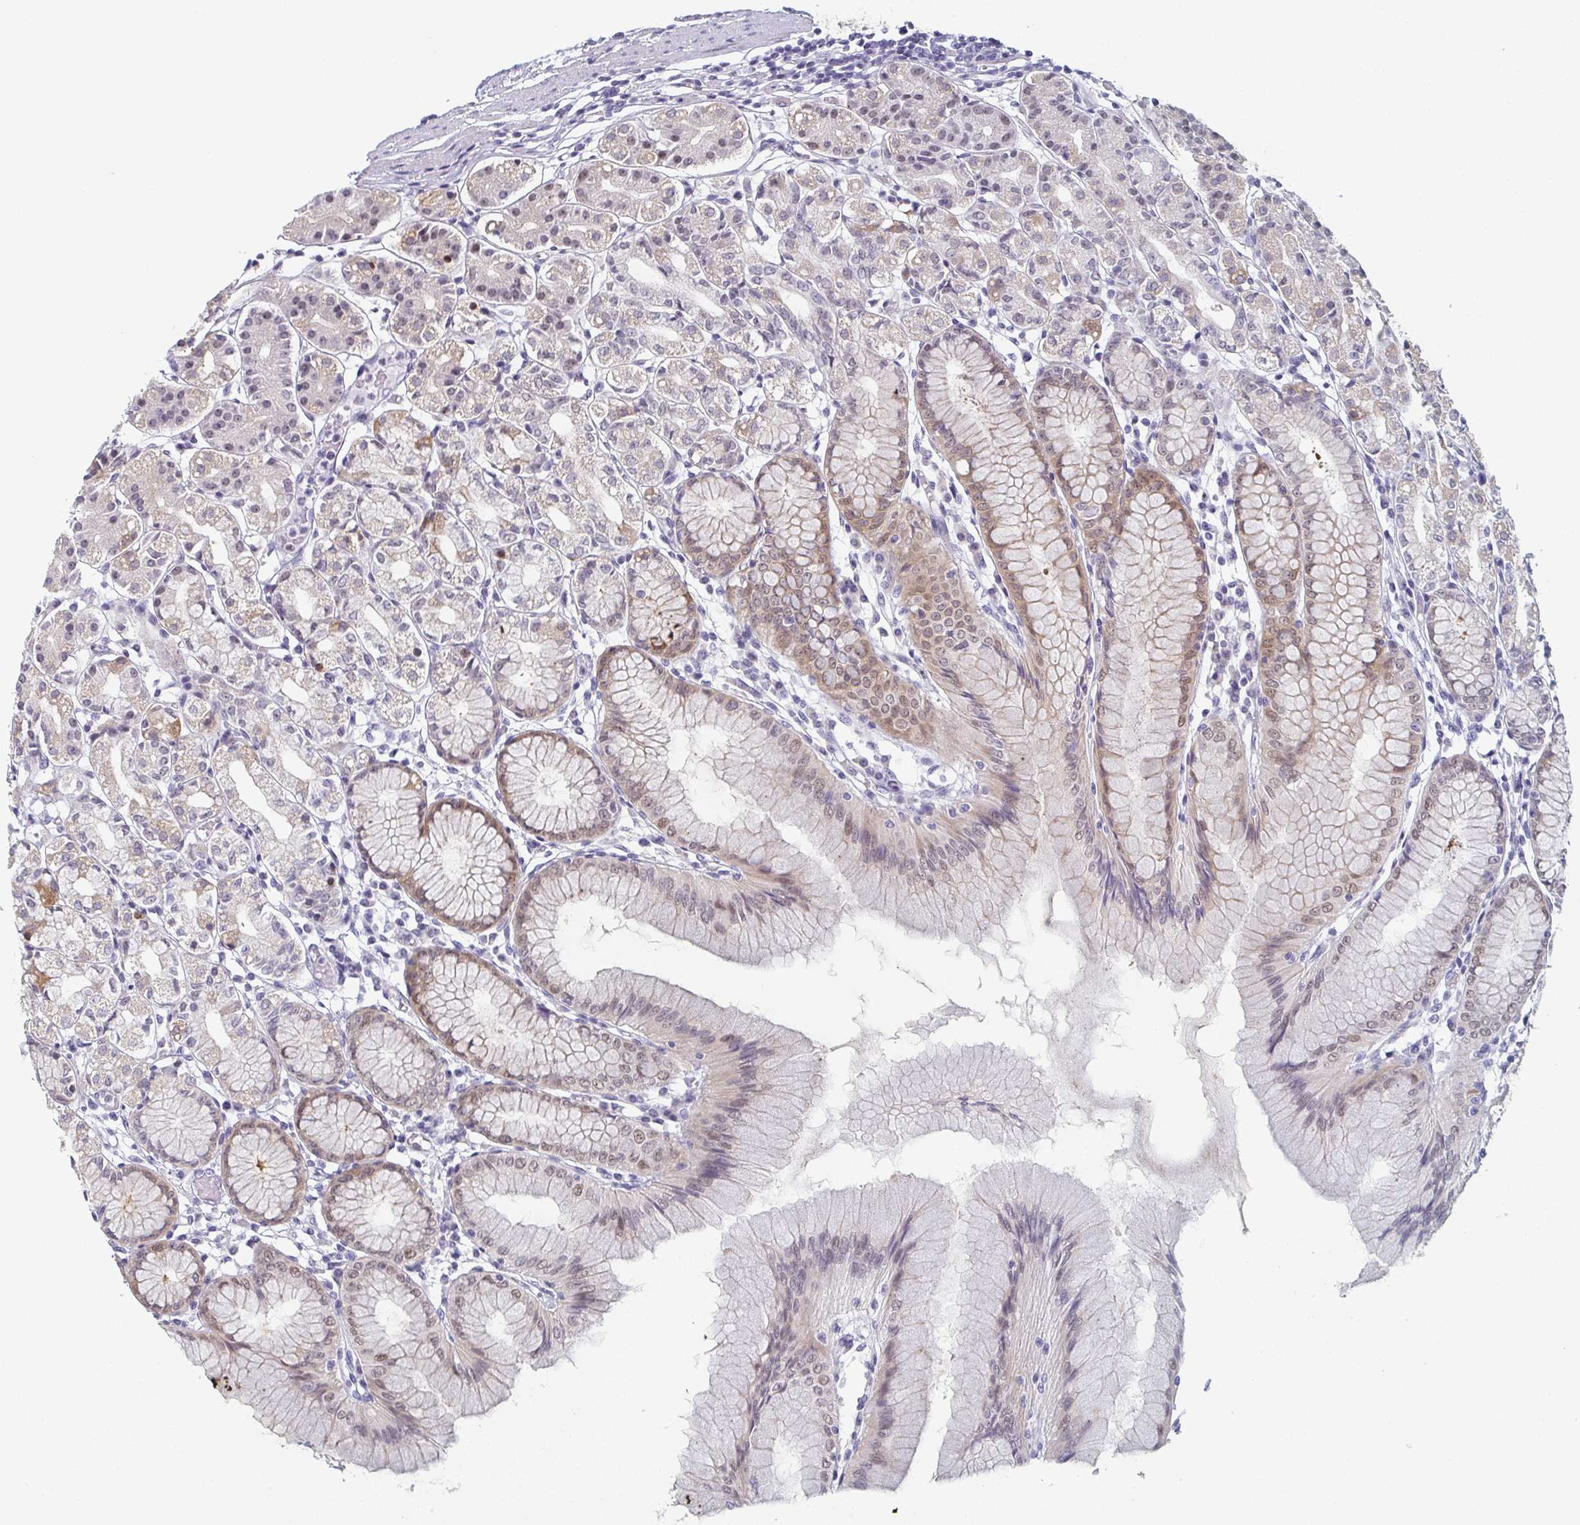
{"staining": {"intensity": "moderate", "quantity": "25%-75%", "location": "nuclear"}, "tissue": "stomach", "cell_type": "Glandular cells", "image_type": "normal", "snomed": [{"axis": "morphology", "description": "Normal tissue, NOS"}, {"axis": "topography", "description": "Stomach"}], "caption": "A medium amount of moderate nuclear staining is present in approximately 25%-75% of glandular cells in normal stomach.", "gene": "PYCR3", "patient": {"sex": "female", "age": 57}}